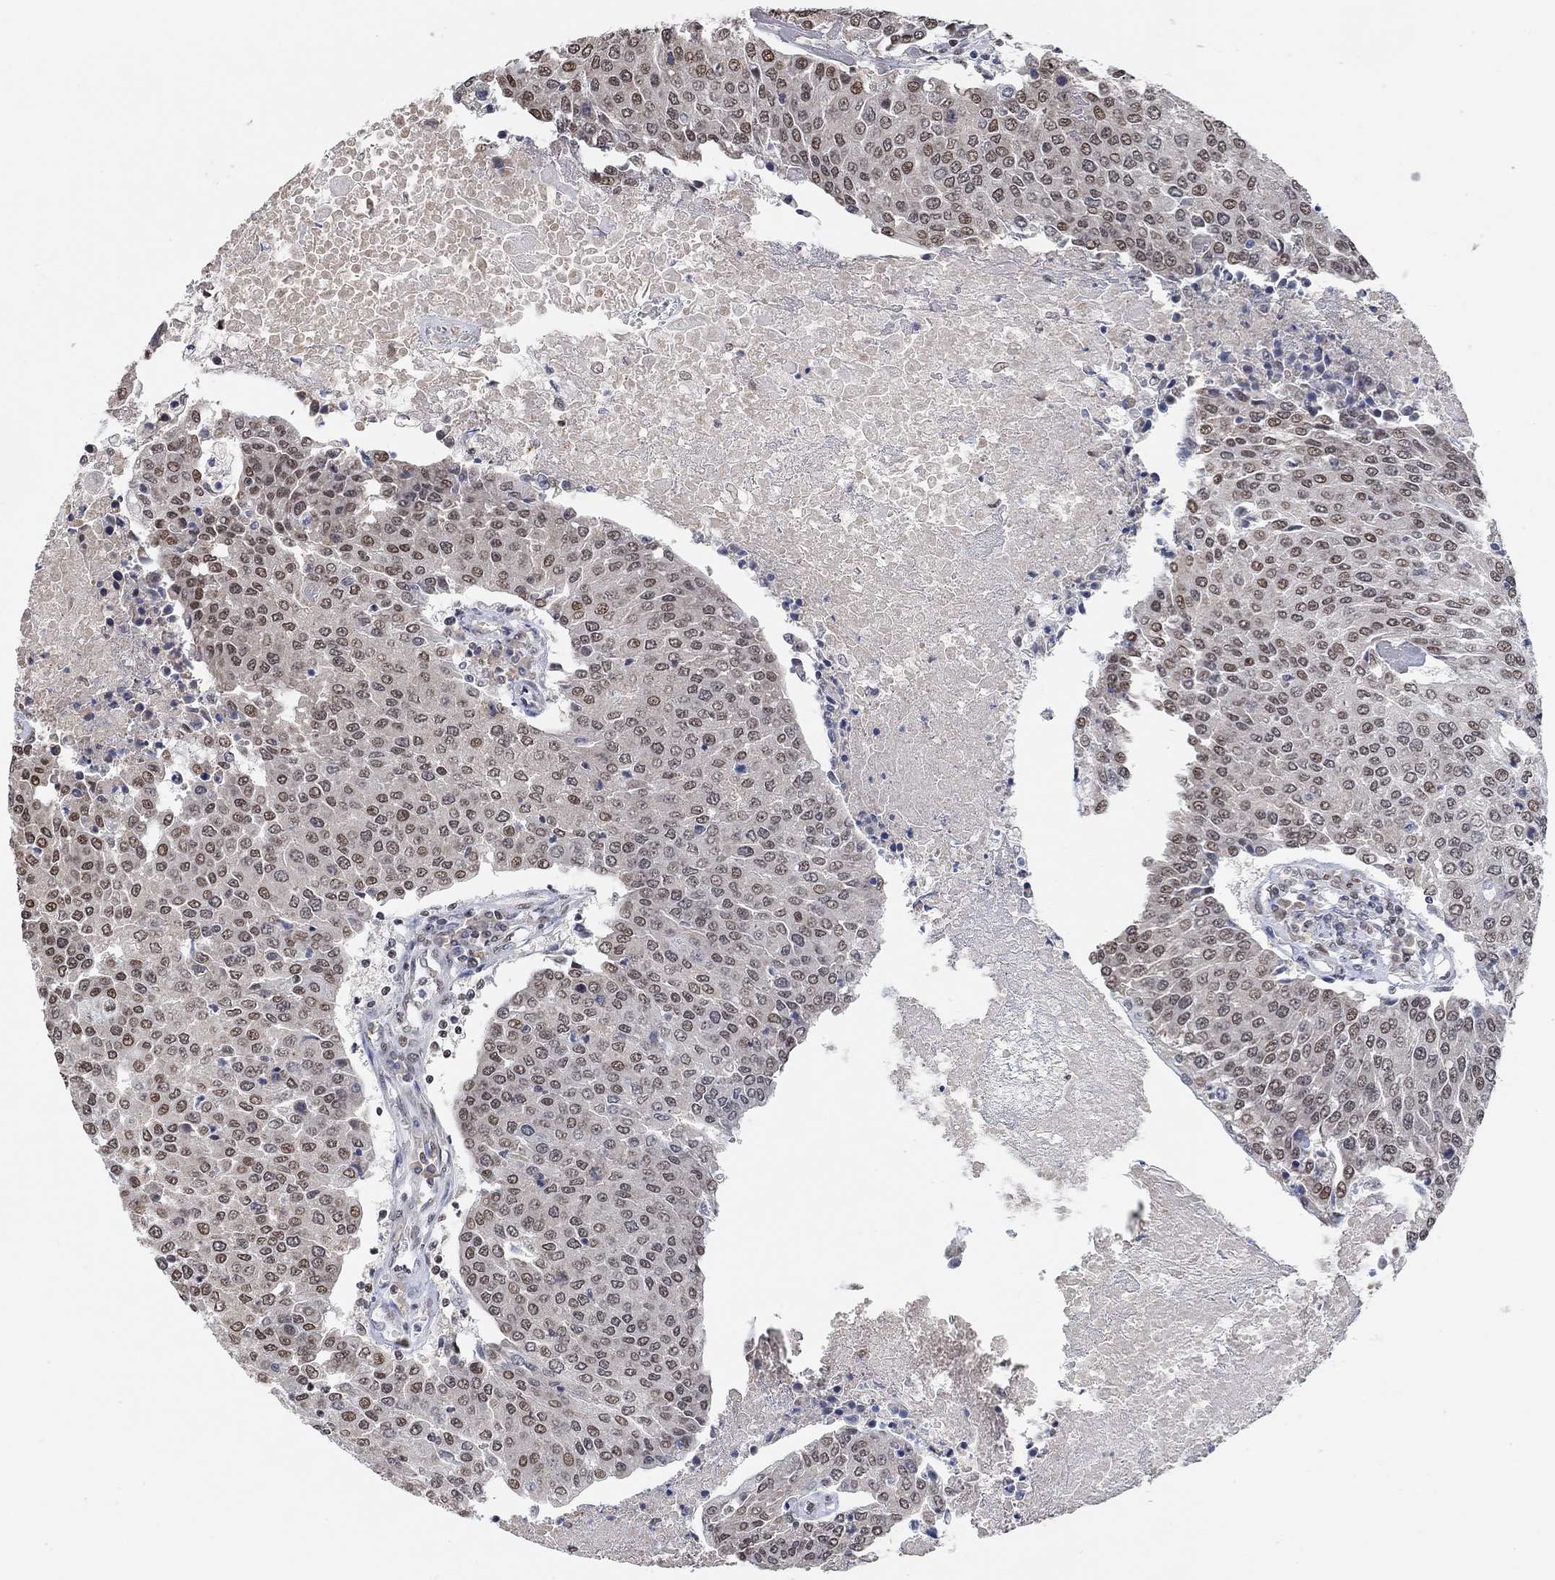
{"staining": {"intensity": "moderate", "quantity": "25%-75%", "location": "nuclear"}, "tissue": "urothelial cancer", "cell_type": "Tumor cells", "image_type": "cancer", "snomed": [{"axis": "morphology", "description": "Urothelial carcinoma, High grade"}, {"axis": "topography", "description": "Urinary bladder"}], "caption": "Human urothelial cancer stained with a brown dye reveals moderate nuclear positive expression in about 25%-75% of tumor cells.", "gene": "USP39", "patient": {"sex": "female", "age": 85}}